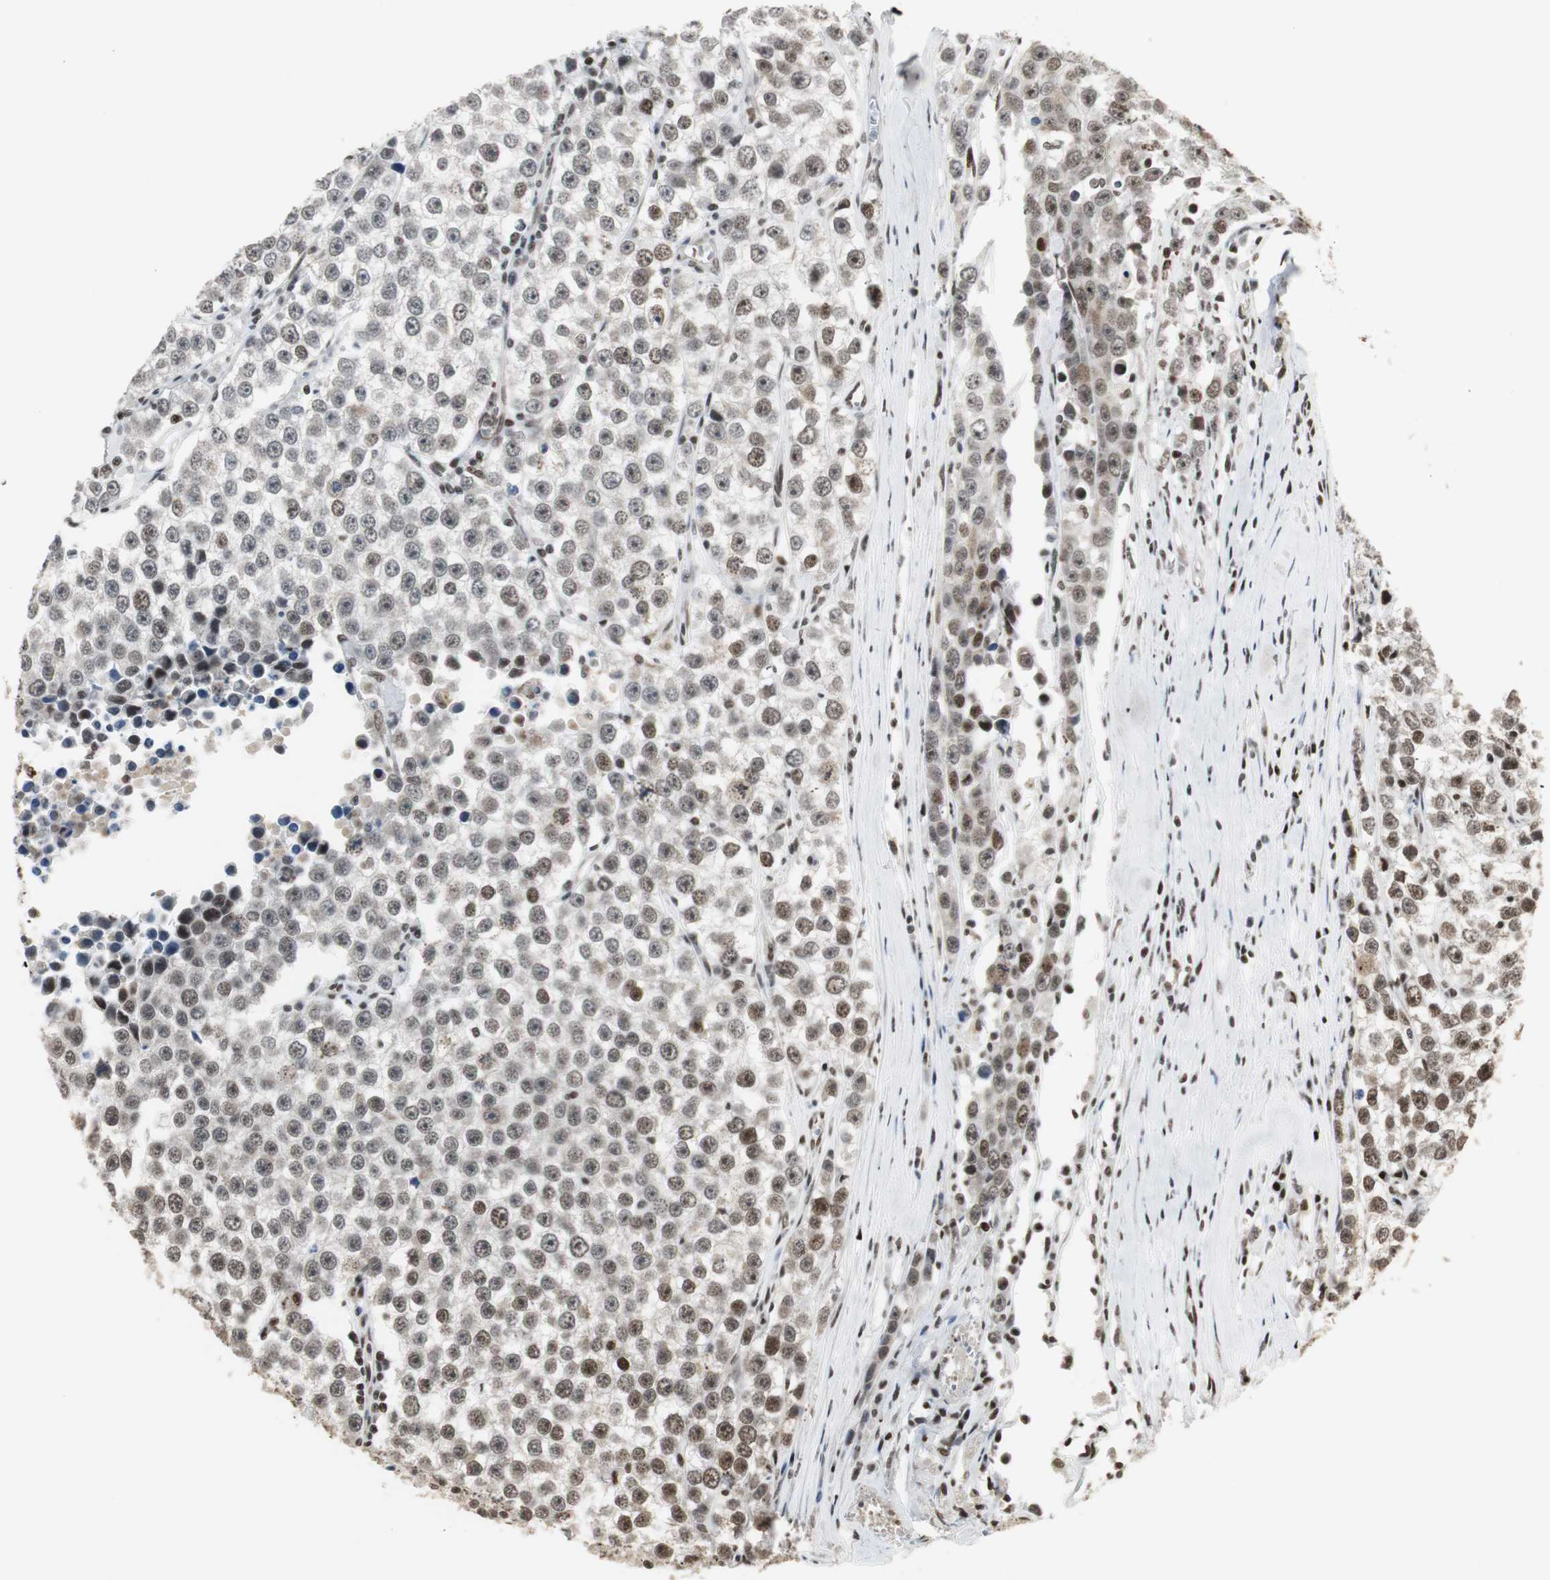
{"staining": {"intensity": "moderate", "quantity": ">75%", "location": "nuclear"}, "tissue": "testis cancer", "cell_type": "Tumor cells", "image_type": "cancer", "snomed": [{"axis": "morphology", "description": "Seminoma, NOS"}, {"axis": "morphology", "description": "Carcinoma, Embryonal, NOS"}, {"axis": "topography", "description": "Testis"}], "caption": "A brown stain shows moderate nuclear expression of a protein in human embryonal carcinoma (testis) tumor cells.", "gene": "PARN", "patient": {"sex": "male", "age": 52}}